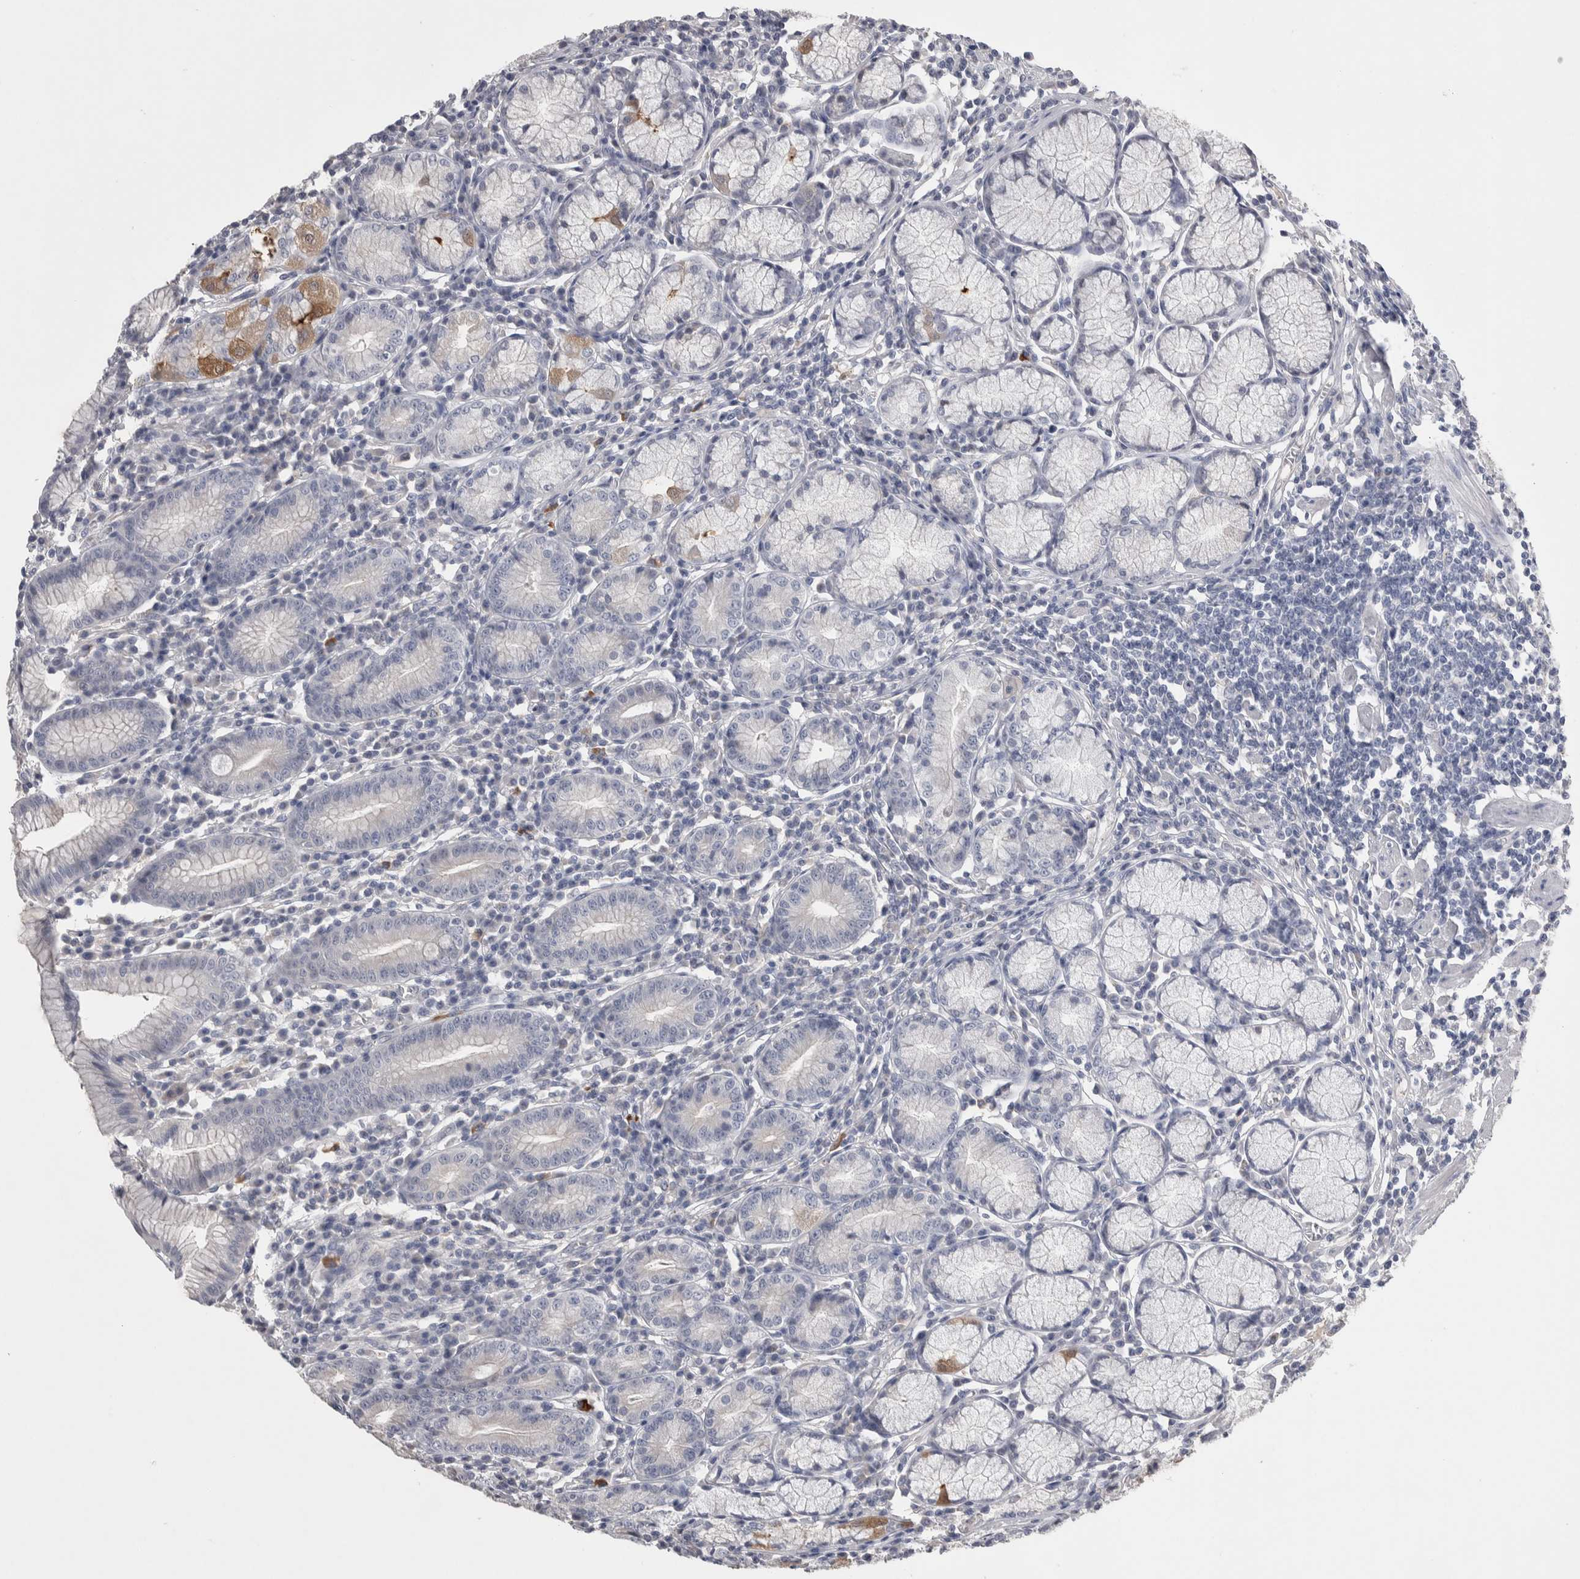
{"staining": {"intensity": "moderate", "quantity": "<25%", "location": "cytoplasmic/membranous"}, "tissue": "stomach", "cell_type": "Glandular cells", "image_type": "normal", "snomed": [{"axis": "morphology", "description": "Normal tissue, NOS"}, {"axis": "topography", "description": "Stomach"}], "caption": "Stomach stained with immunohistochemistry reveals moderate cytoplasmic/membranous positivity in about <25% of glandular cells.", "gene": "CEP131", "patient": {"sex": "male", "age": 55}}